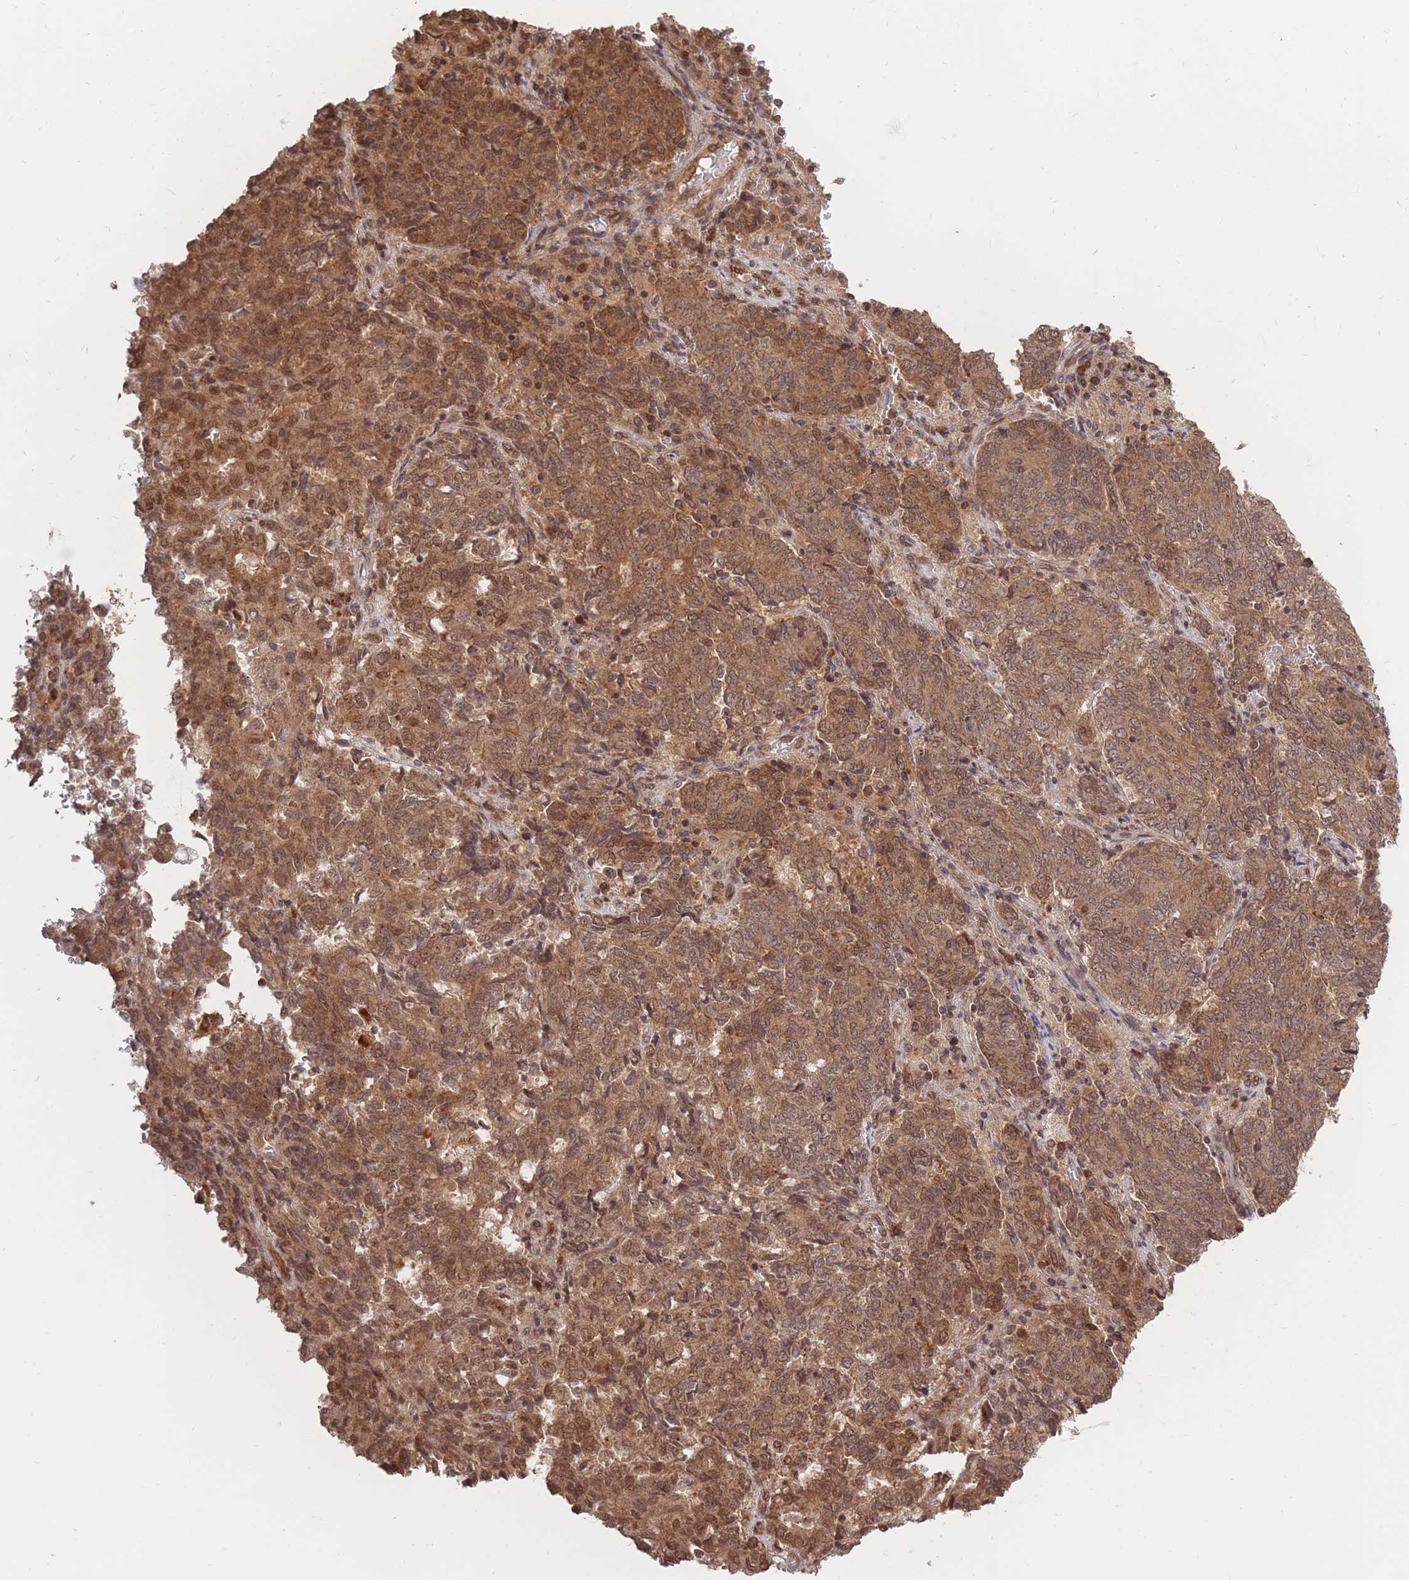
{"staining": {"intensity": "moderate", "quantity": ">75%", "location": "cytoplasmic/membranous,nuclear"}, "tissue": "endometrial cancer", "cell_type": "Tumor cells", "image_type": "cancer", "snomed": [{"axis": "morphology", "description": "Adenocarcinoma, NOS"}, {"axis": "topography", "description": "Endometrium"}], "caption": "Immunohistochemistry (IHC) (DAB) staining of adenocarcinoma (endometrial) displays moderate cytoplasmic/membranous and nuclear protein positivity in approximately >75% of tumor cells.", "gene": "SRA1", "patient": {"sex": "female", "age": 80}}